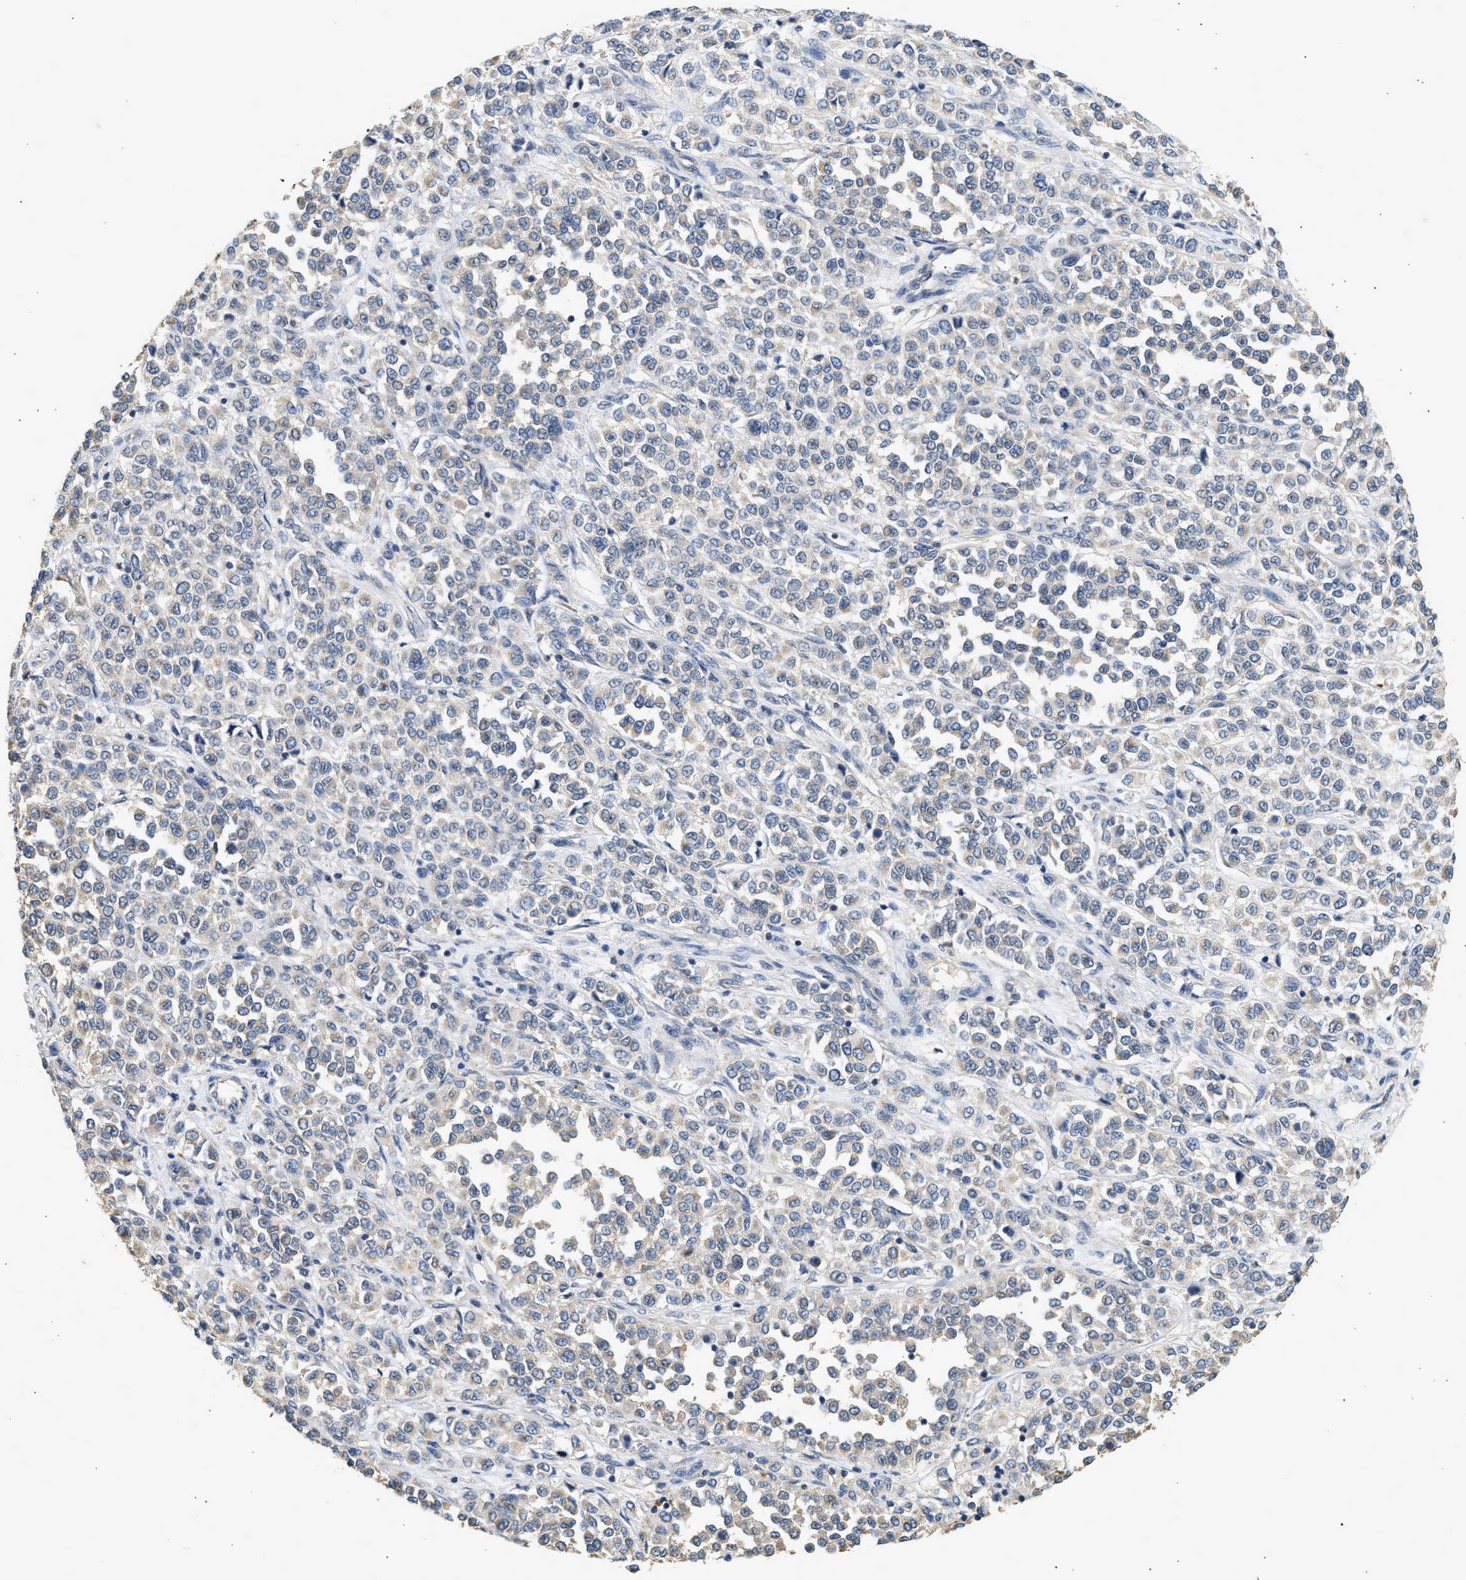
{"staining": {"intensity": "negative", "quantity": "none", "location": "none"}, "tissue": "melanoma", "cell_type": "Tumor cells", "image_type": "cancer", "snomed": [{"axis": "morphology", "description": "Malignant melanoma, Metastatic site"}, {"axis": "topography", "description": "Pancreas"}], "caption": "Histopathology image shows no significant protein expression in tumor cells of malignant melanoma (metastatic site).", "gene": "WDR31", "patient": {"sex": "female", "age": 30}}